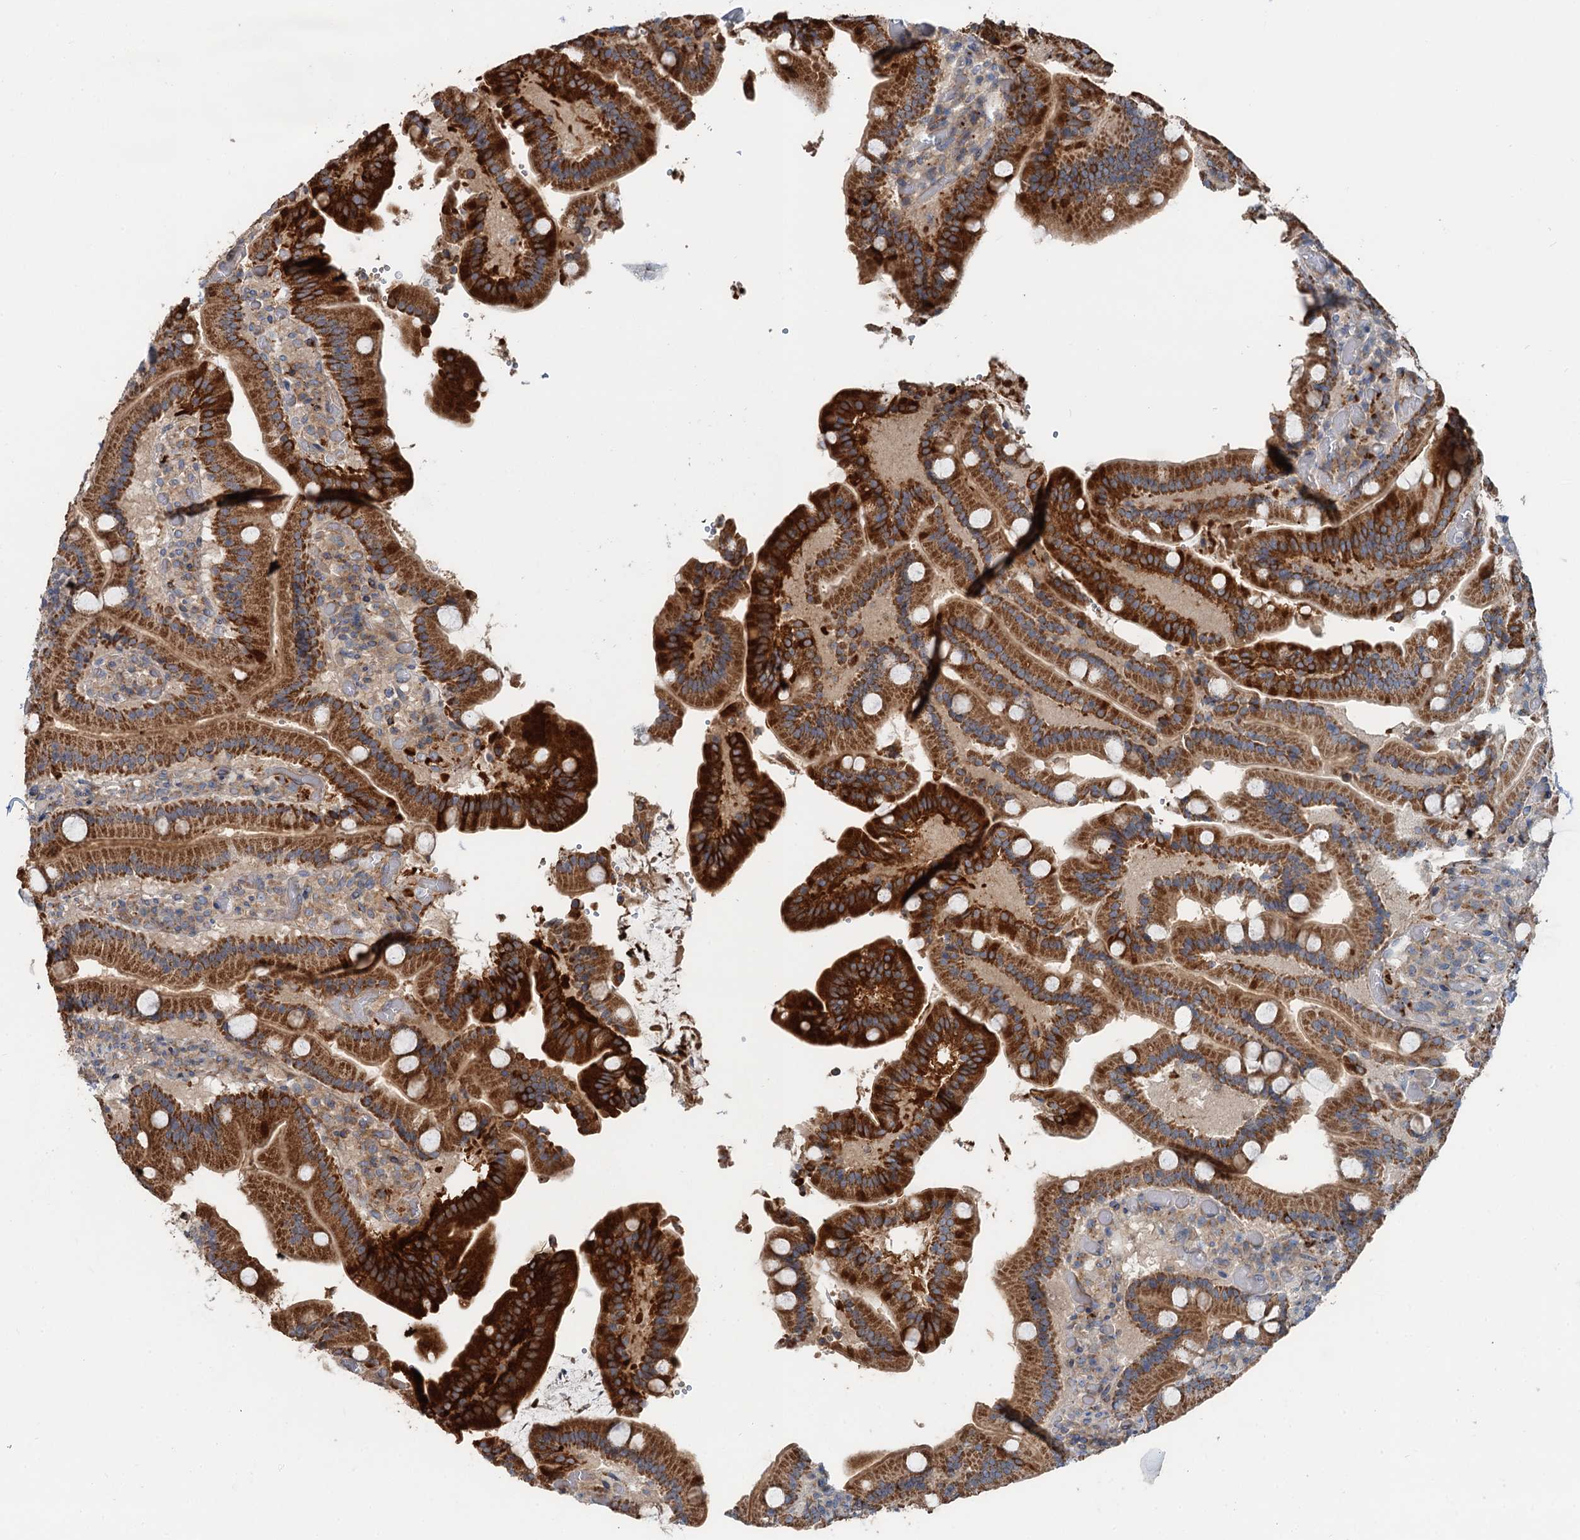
{"staining": {"intensity": "strong", "quantity": ">75%", "location": "cytoplasmic/membranous"}, "tissue": "duodenum", "cell_type": "Glandular cells", "image_type": "normal", "snomed": [{"axis": "morphology", "description": "Normal tissue, NOS"}, {"axis": "topography", "description": "Duodenum"}], "caption": "Immunohistochemistry micrograph of unremarkable duodenum stained for a protein (brown), which exhibits high levels of strong cytoplasmic/membranous expression in approximately >75% of glandular cells.", "gene": "ANKRD26", "patient": {"sex": "female", "age": 62}}